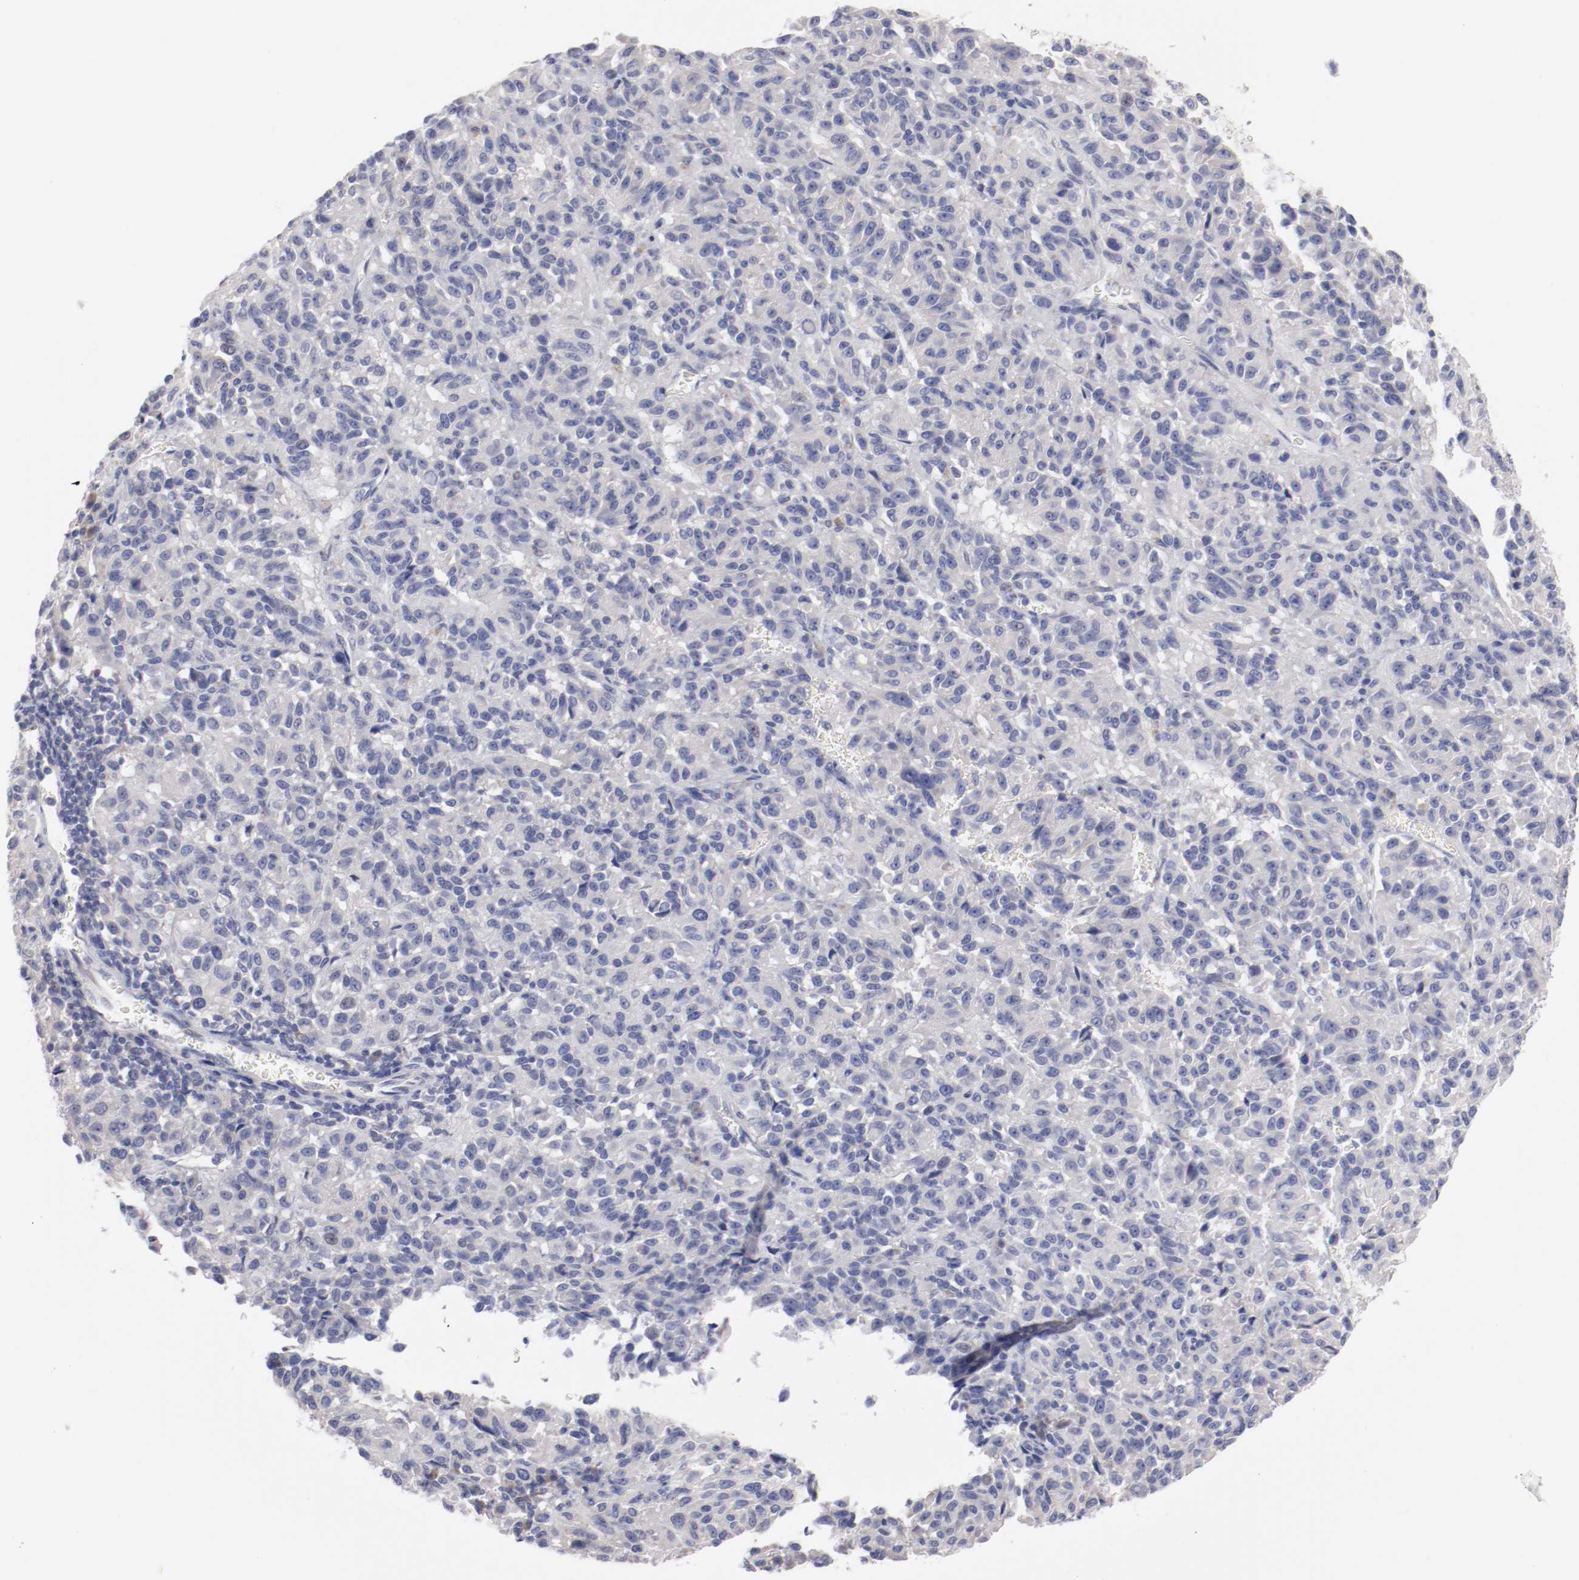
{"staining": {"intensity": "negative", "quantity": "none", "location": "none"}, "tissue": "melanoma", "cell_type": "Tumor cells", "image_type": "cancer", "snomed": [{"axis": "morphology", "description": "Malignant melanoma, Metastatic site"}, {"axis": "topography", "description": "Lung"}], "caption": "A micrograph of human melanoma is negative for staining in tumor cells.", "gene": "CPE", "patient": {"sex": "male", "age": 64}}